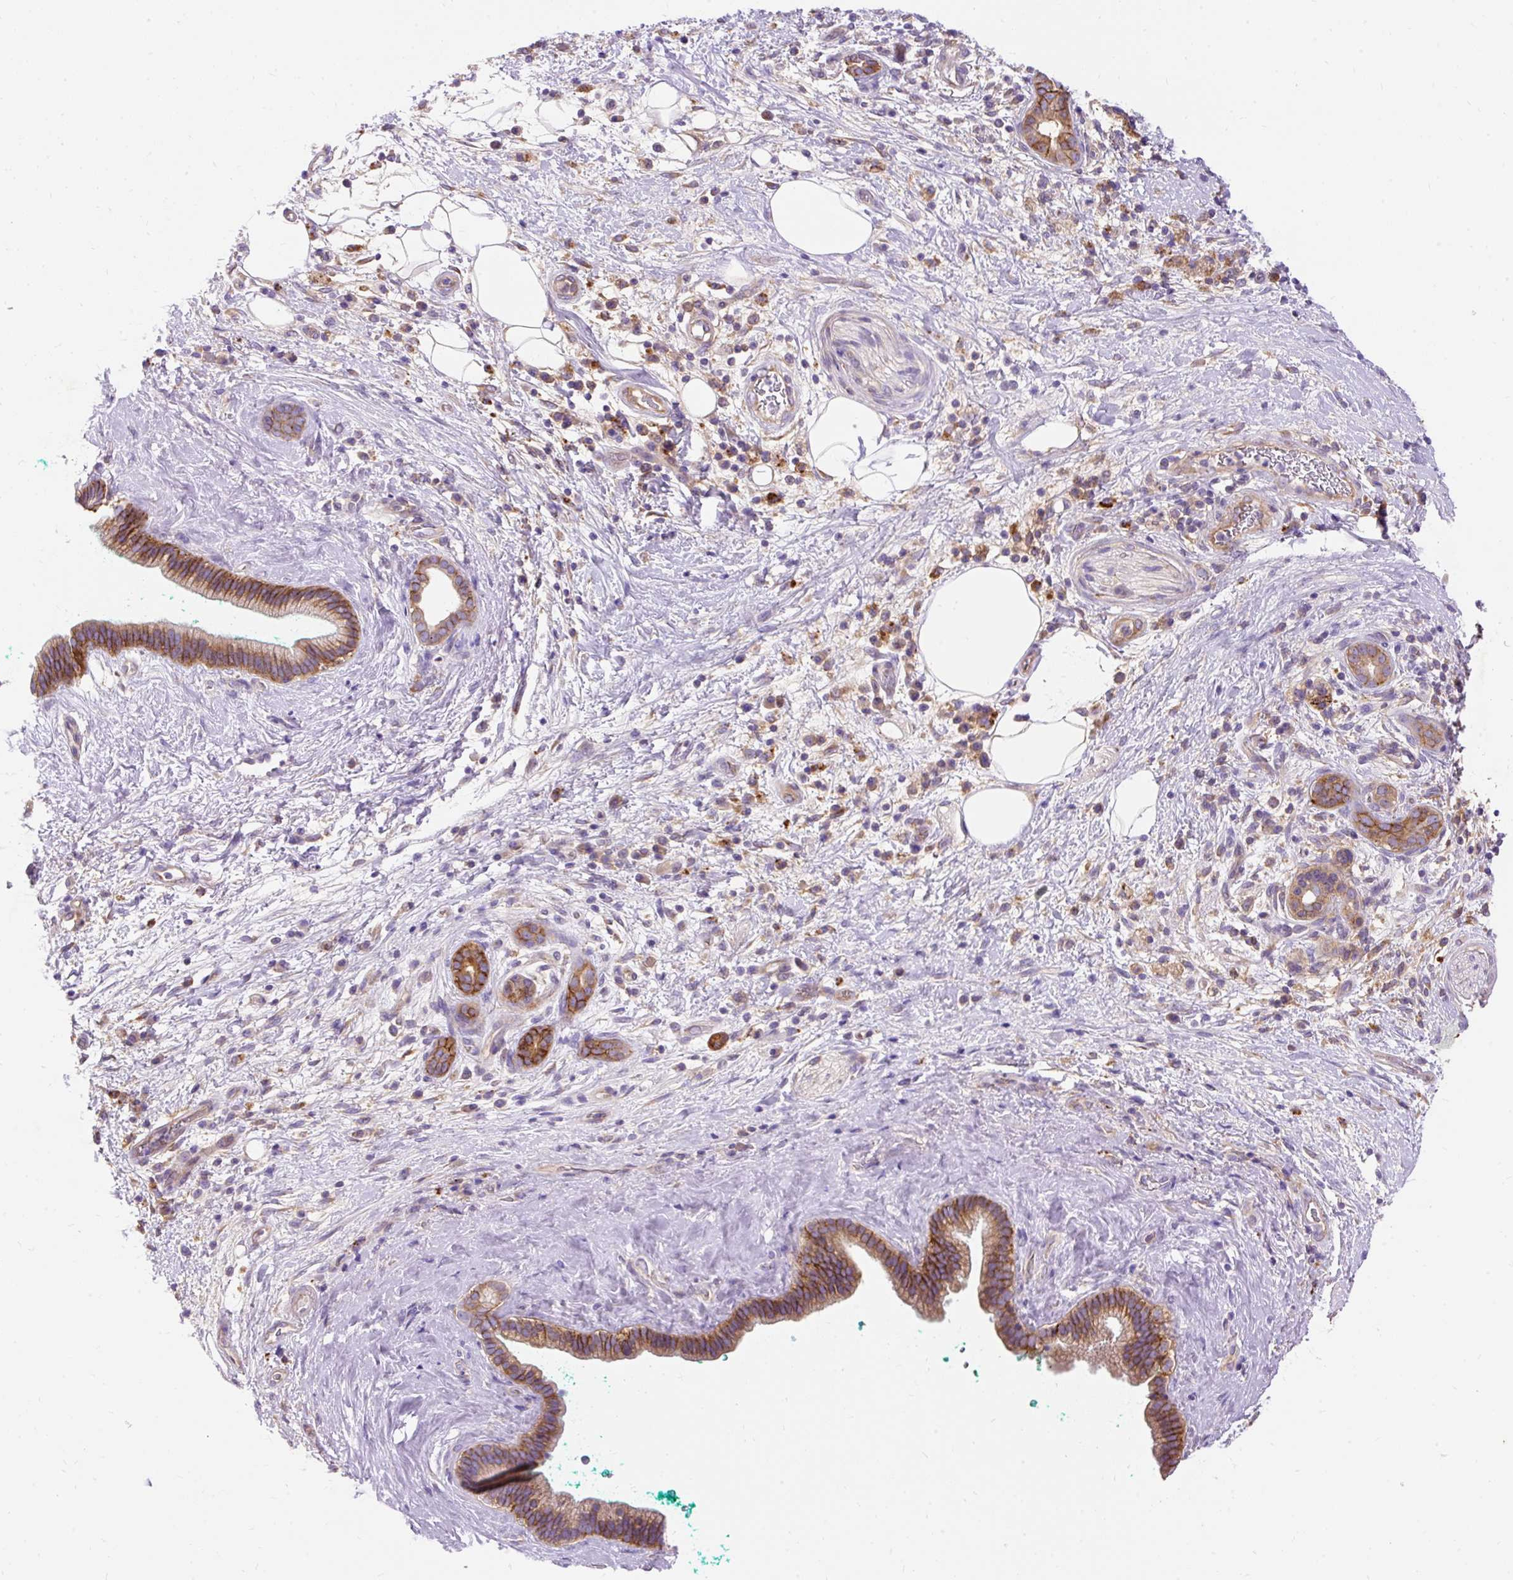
{"staining": {"intensity": "moderate", "quantity": ">75%", "location": "cytoplasmic/membranous"}, "tissue": "pancreatic cancer", "cell_type": "Tumor cells", "image_type": "cancer", "snomed": [{"axis": "morphology", "description": "Adenocarcinoma, NOS"}, {"axis": "topography", "description": "Pancreas"}], "caption": "Protein analysis of adenocarcinoma (pancreatic) tissue reveals moderate cytoplasmic/membranous positivity in approximately >75% of tumor cells.", "gene": "OR4K15", "patient": {"sex": "male", "age": 78}}